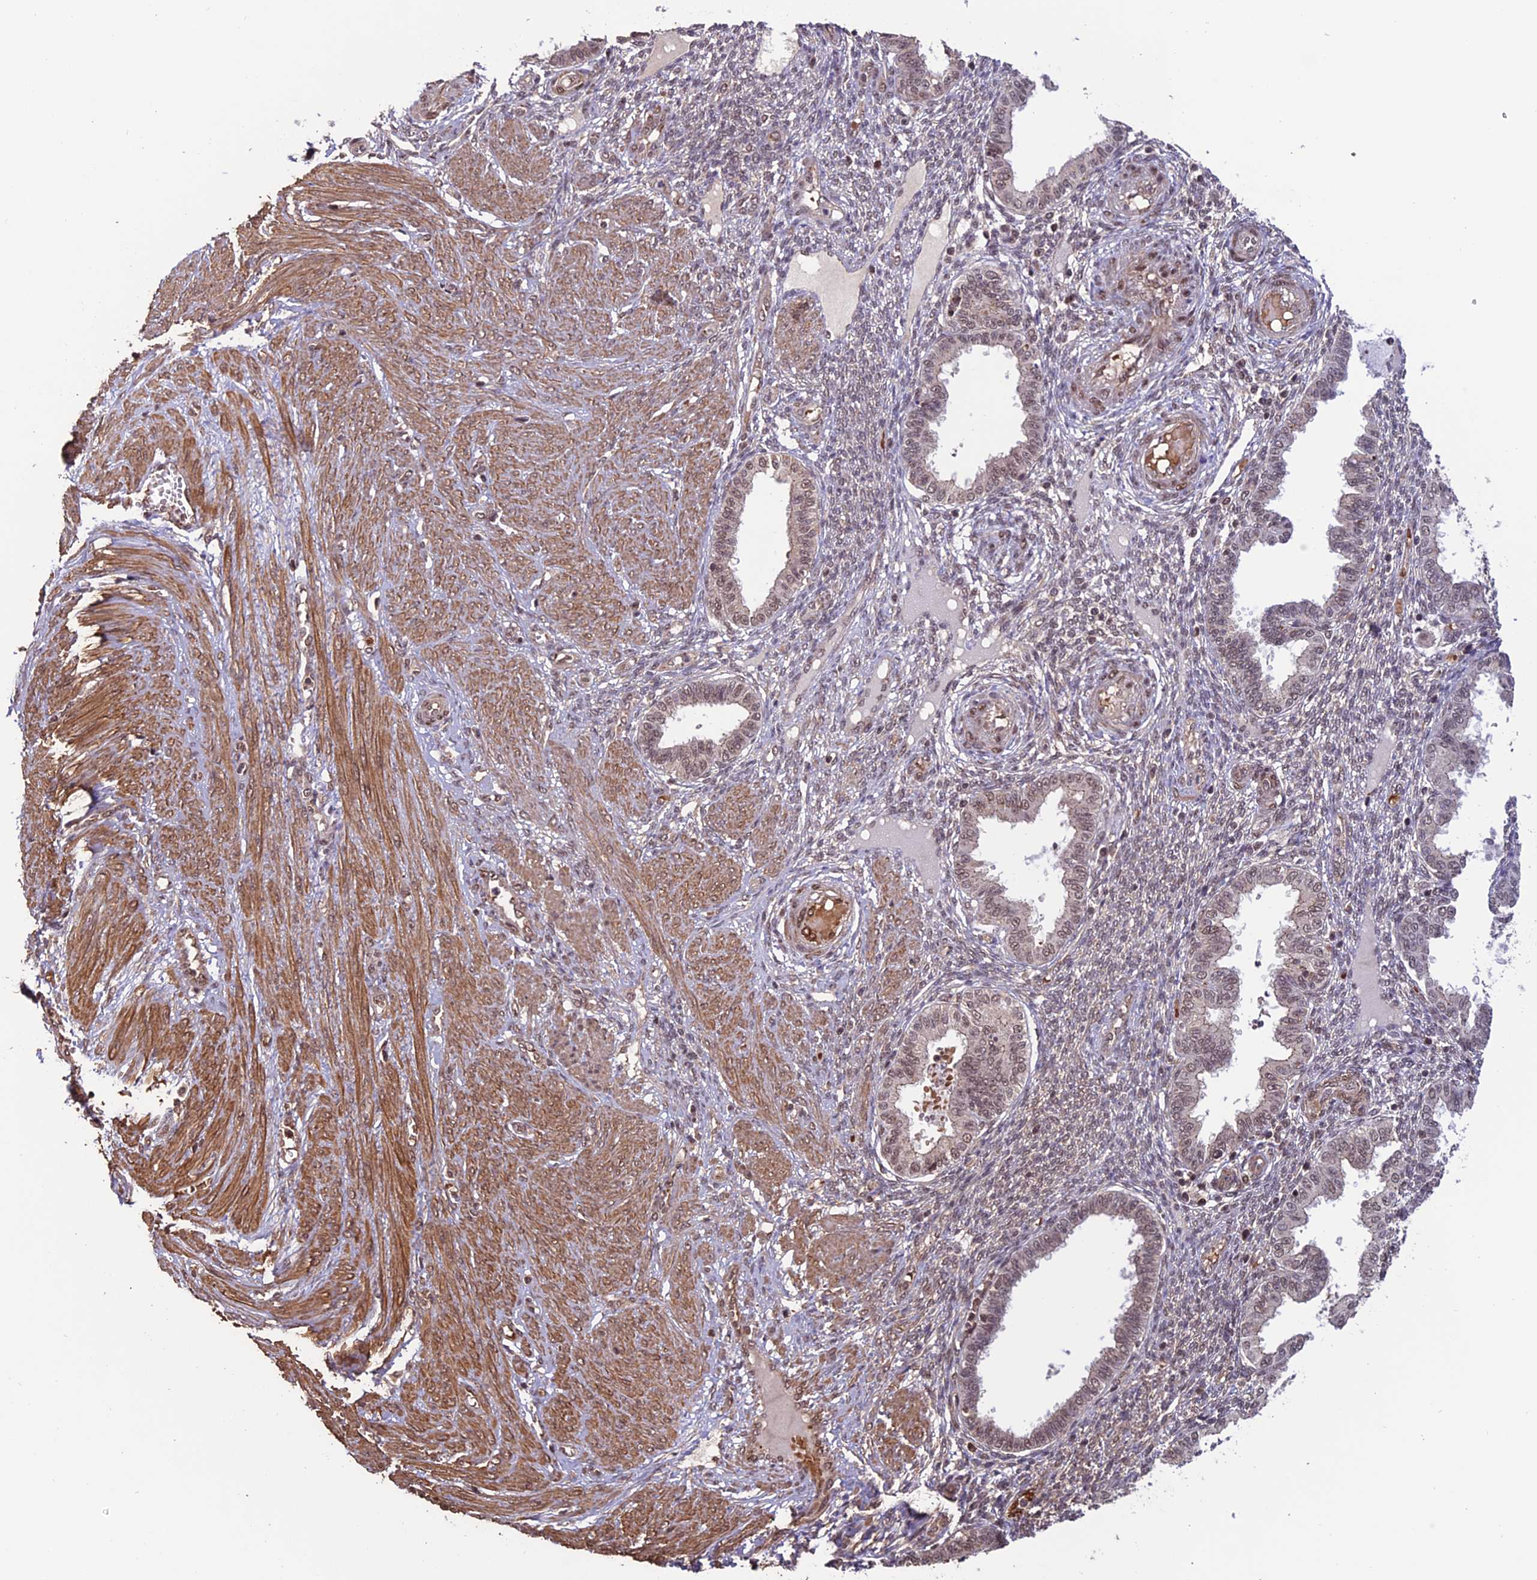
{"staining": {"intensity": "weak", "quantity": "25%-75%", "location": "nuclear"}, "tissue": "endometrium", "cell_type": "Cells in endometrial stroma", "image_type": "normal", "snomed": [{"axis": "morphology", "description": "Normal tissue, NOS"}, {"axis": "topography", "description": "Endometrium"}], "caption": "Immunohistochemistry (IHC) image of benign endometrium stained for a protein (brown), which reveals low levels of weak nuclear staining in approximately 25%-75% of cells in endometrial stroma.", "gene": "CABIN1", "patient": {"sex": "female", "age": 33}}